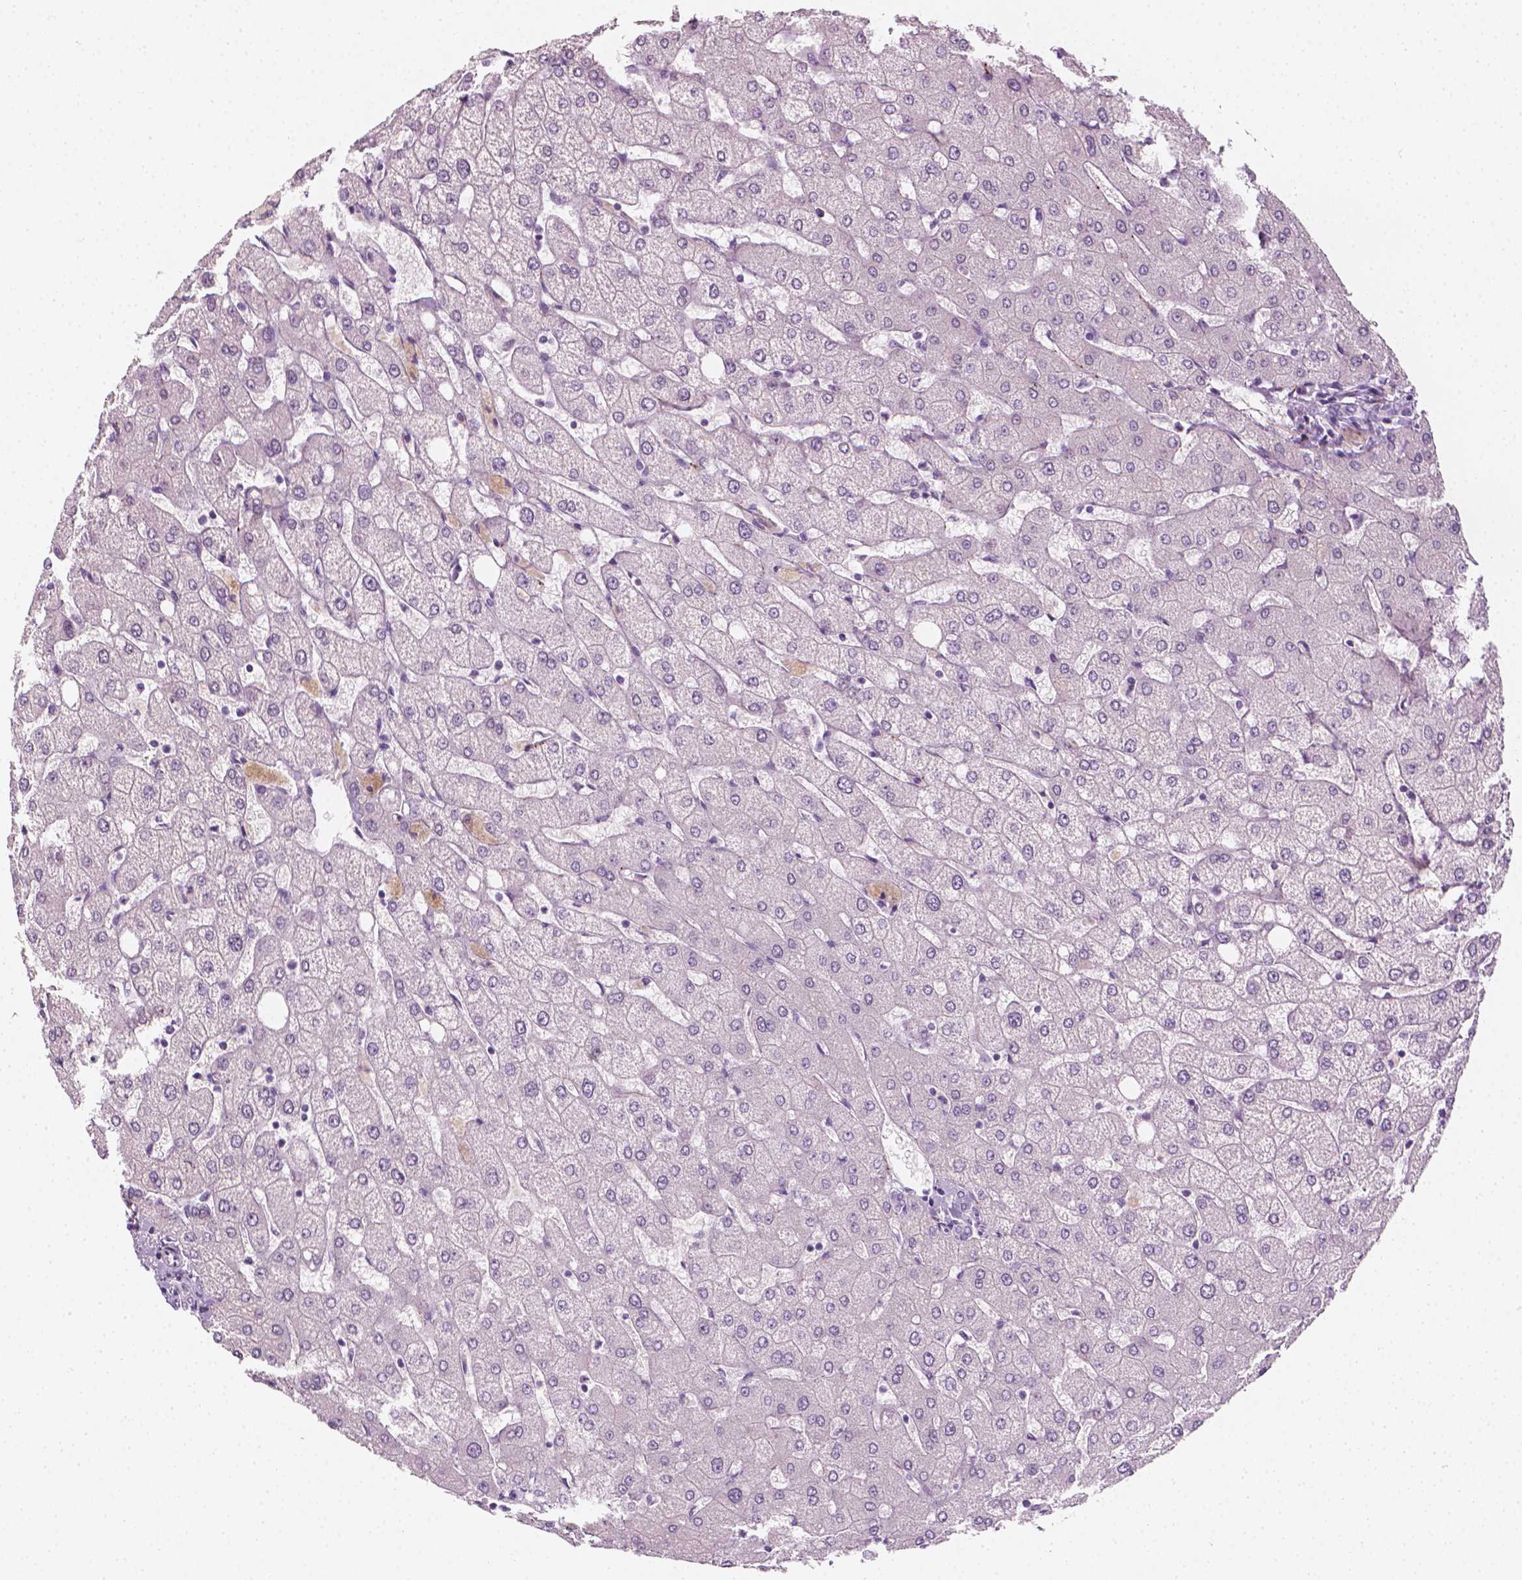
{"staining": {"intensity": "negative", "quantity": "none", "location": "none"}, "tissue": "liver", "cell_type": "Cholangiocytes", "image_type": "normal", "snomed": [{"axis": "morphology", "description": "Normal tissue, NOS"}, {"axis": "topography", "description": "Liver"}], "caption": "Cholangiocytes show no significant positivity in normal liver. The staining is performed using DAB brown chromogen with nuclei counter-stained in using hematoxylin.", "gene": "SCG3", "patient": {"sex": "female", "age": 54}}